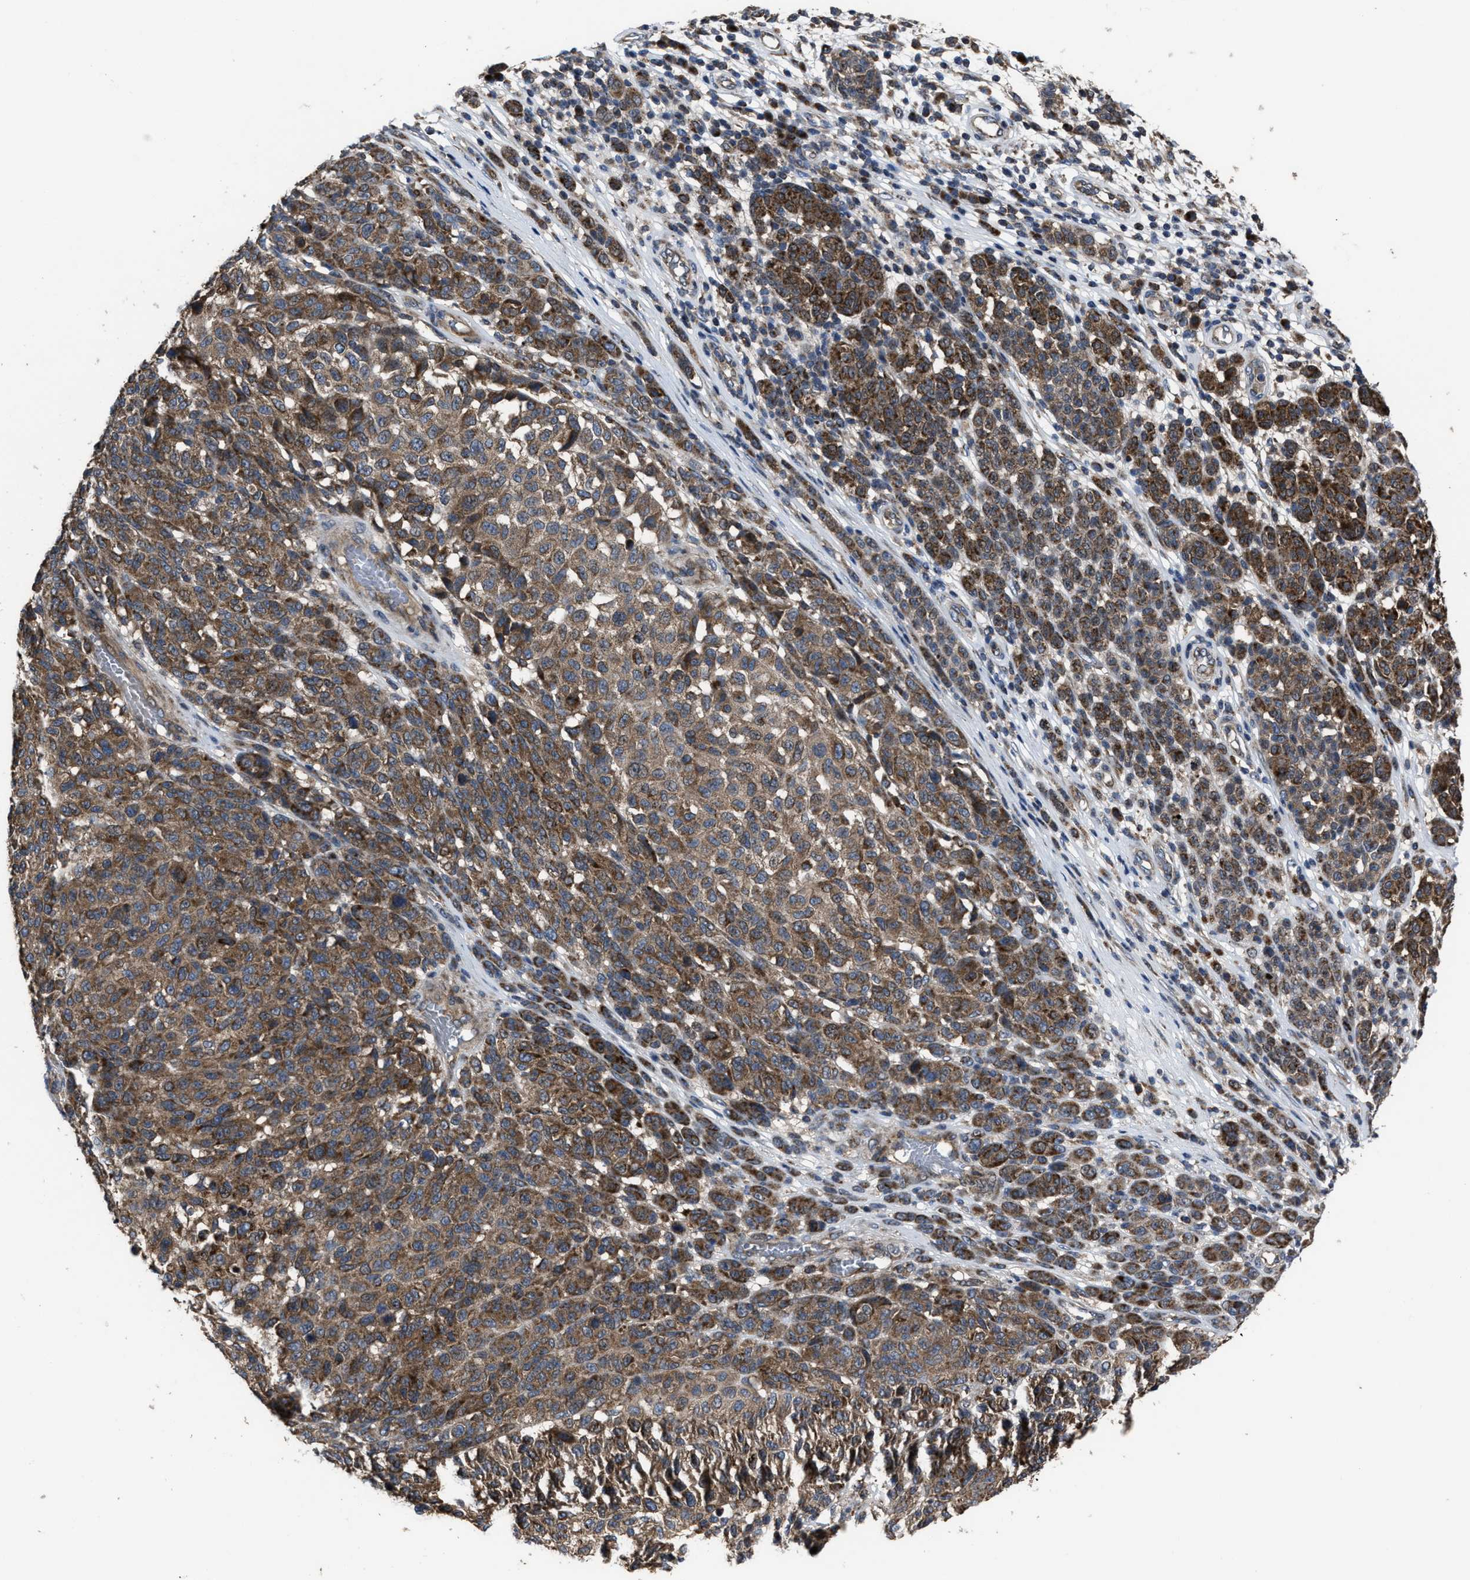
{"staining": {"intensity": "moderate", "quantity": ">75%", "location": "cytoplasmic/membranous"}, "tissue": "melanoma", "cell_type": "Tumor cells", "image_type": "cancer", "snomed": [{"axis": "morphology", "description": "Malignant melanoma, NOS"}, {"axis": "topography", "description": "Skin"}], "caption": "Immunohistochemistry histopathology image of neoplastic tissue: malignant melanoma stained using IHC displays medium levels of moderate protein expression localized specifically in the cytoplasmic/membranous of tumor cells, appearing as a cytoplasmic/membranous brown color.", "gene": "PASK", "patient": {"sex": "male", "age": 59}}